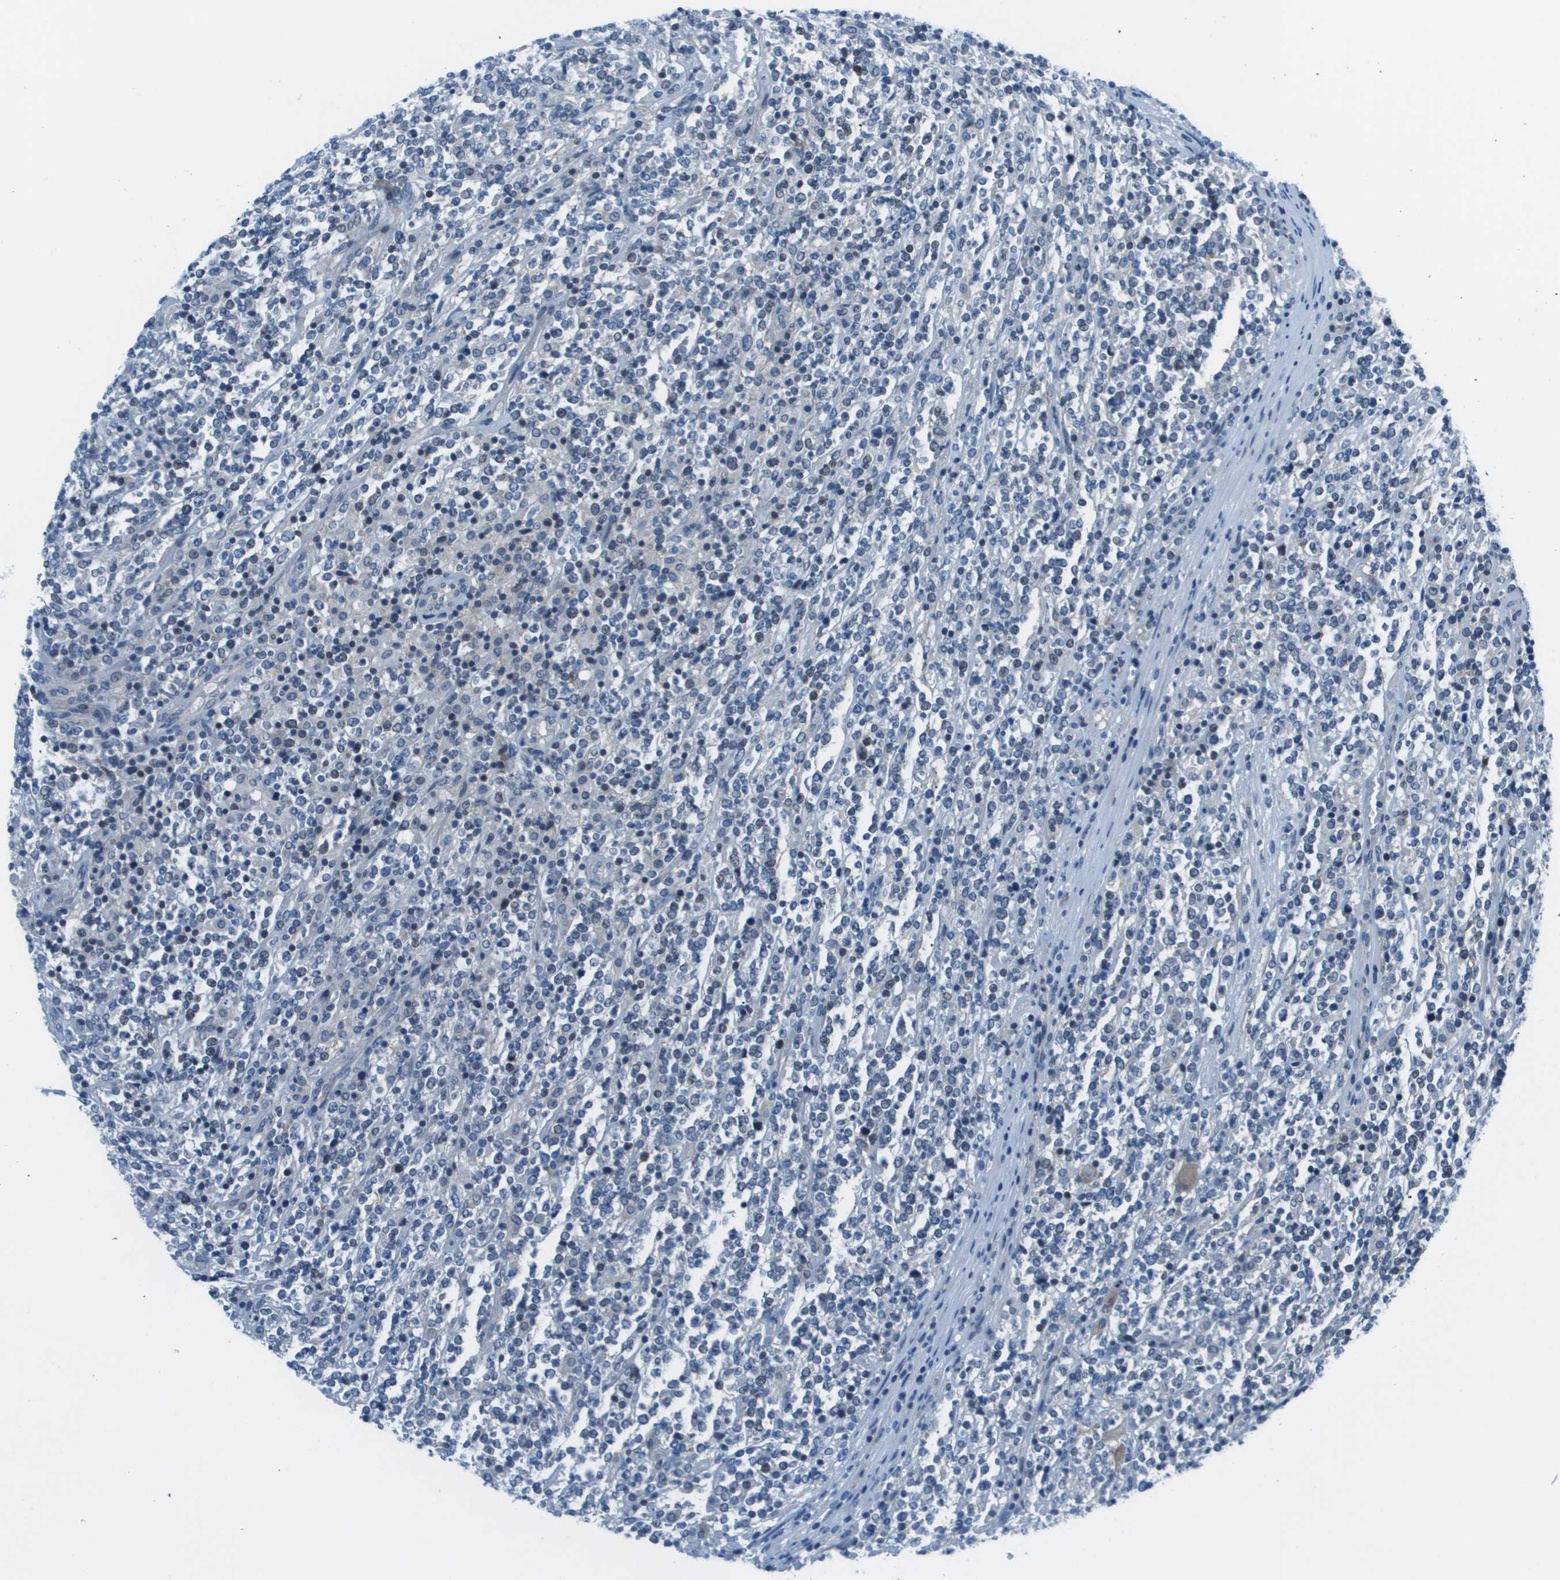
{"staining": {"intensity": "negative", "quantity": "none", "location": "none"}, "tissue": "lymphoma", "cell_type": "Tumor cells", "image_type": "cancer", "snomed": [{"axis": "morphology", "description": "Malignant lymphoma, non-Hodgkin's type, High grade"}, {"axis": "topography", "description": "Soft tissue"}], "caption": "Tumor cells show no significant protein staining in lymphoma. (Immunohistochemistry (ihc), brightfield microscopy, high magnification).", "gene": "STIP1", "patient": {"sex": "male", "age": 18}}